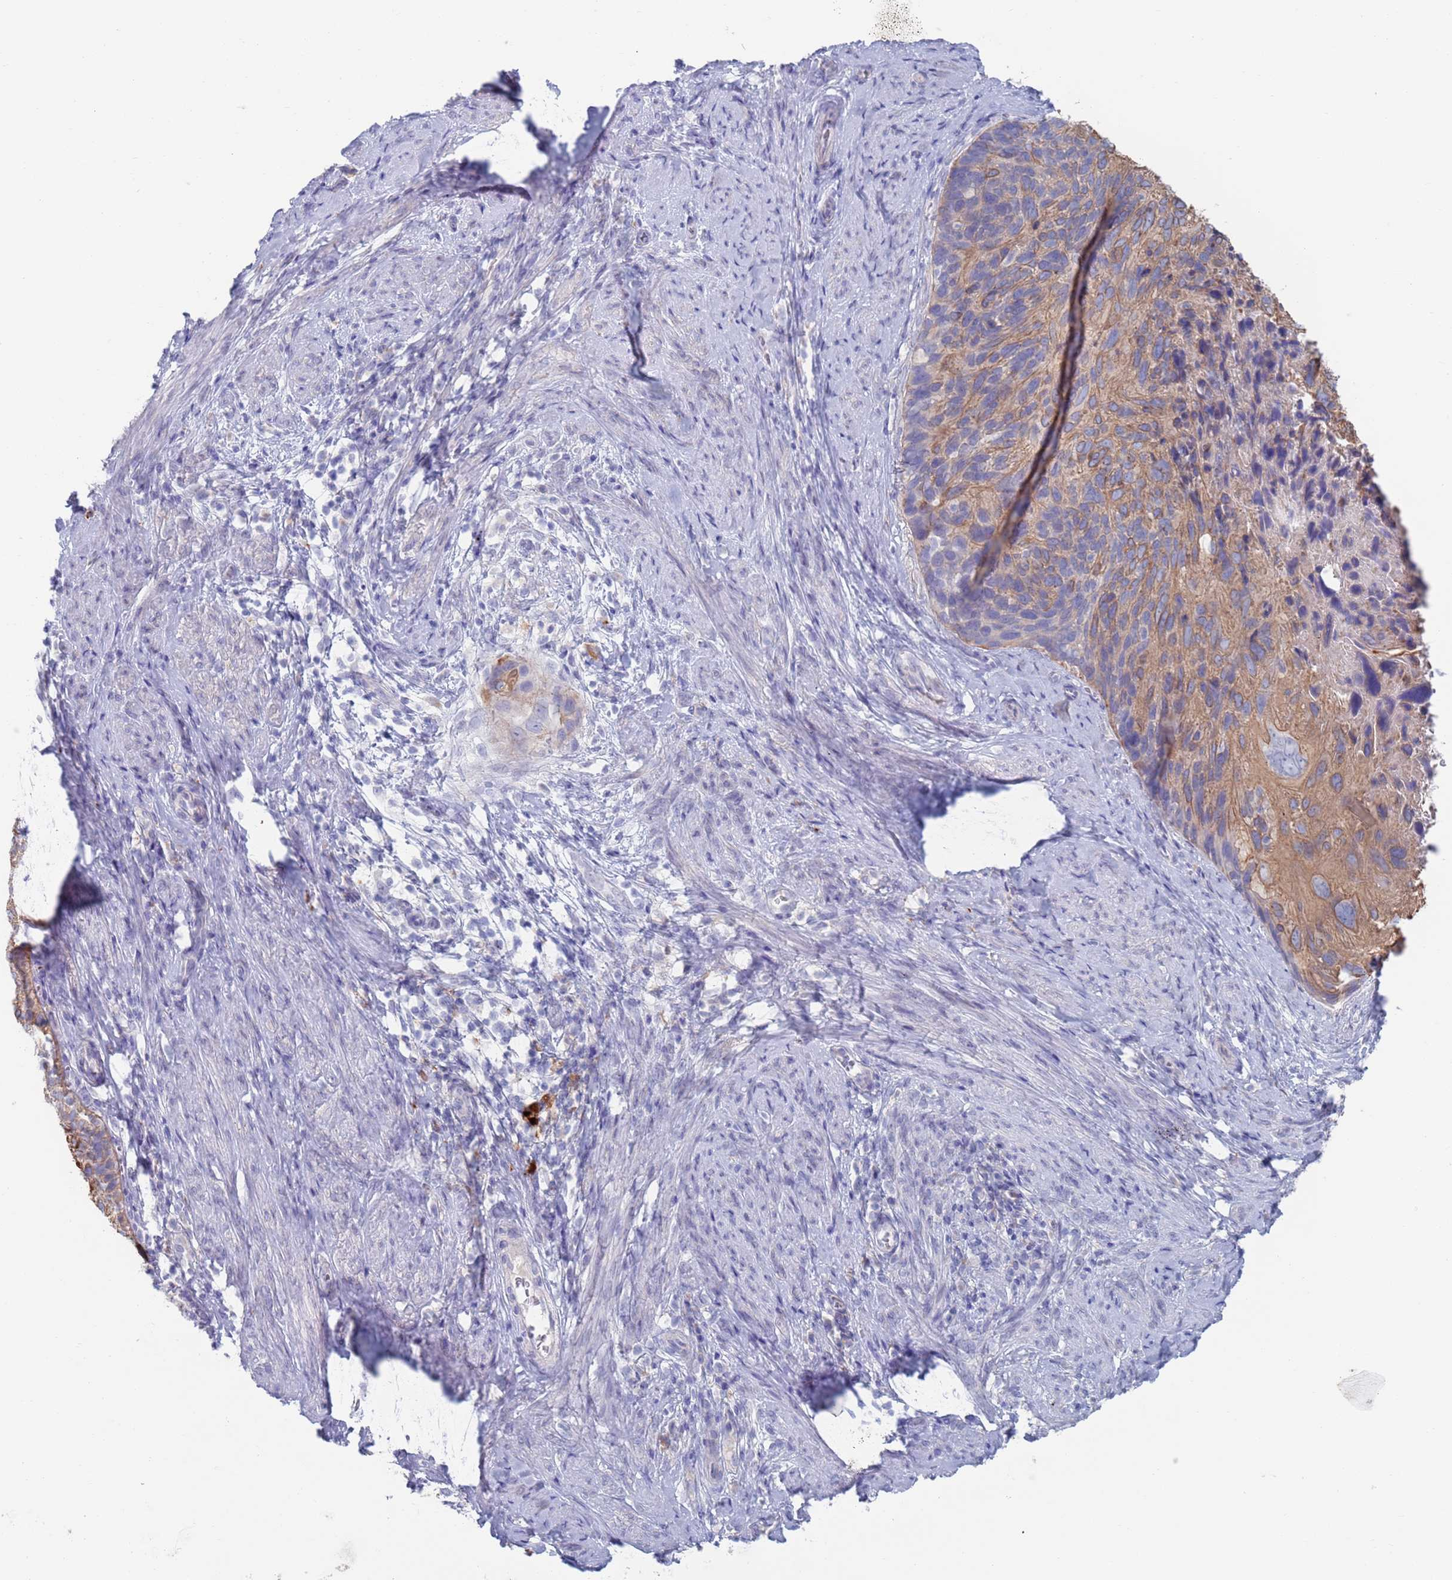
{"staining": {"intensity": "moderate", "quantity": ">75%", "location": "cytoplasmic/membranous"}, "tissue": "cervical cancer", "cell_type": "Tumor cells", "image_type": "cancer", "snomed": [{"axis": "morphology", "description": "Squamous cell carcinoma, NOS"}, {"axis": "topography", "description": "Cervix"}], "caption": "Cervical cancer tissue reveals moderate cytoplasmic/membranous staining in approximately >75% of tumor cells (DAB (3,3'-diaminobenzidine) IHC with brightfield microscopy, high magnification).", "gene": "FUCA1", "patient": {"sex": "female", "age": 80}}